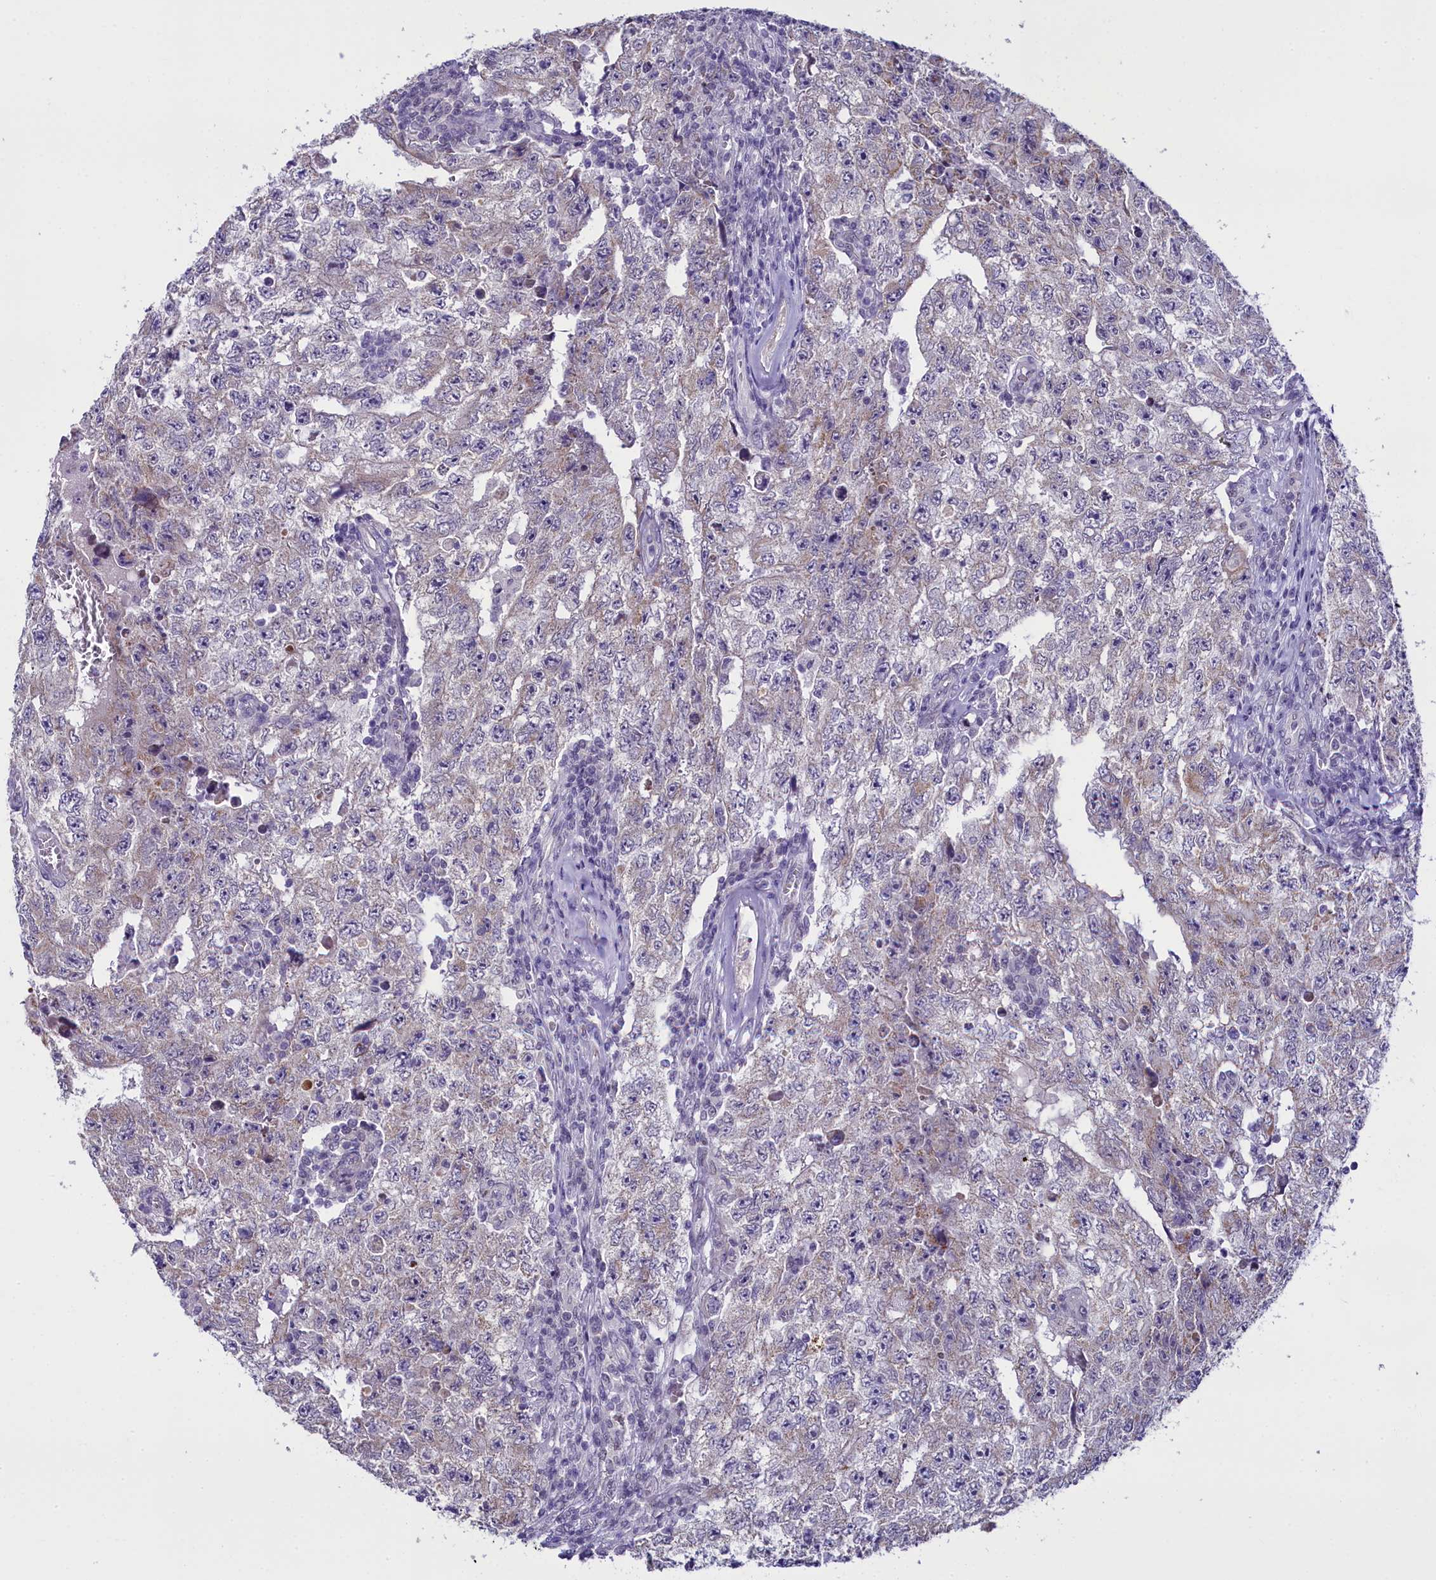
{"staining": {"intensity": "weak", "quantity": "<25%", "location": "cytoplasmic/membranous"}, "tissue": "testis cancer", "cell_type": "Tumor cells", "image_type": "cancer", "snomed": [{"axis": "morphology", "description": "Carcinoma, Embryonal, NOS"}, {"axis": "topography", "description": "Testis"}], "caption": "Tumor cells show no significant protein expression in embryonal carcinoma (testis). (DAB IHC visualized using brightfield microscopy, high magnification).", "gene": "OSGEP", "patient": {"sex": "male", "age": 17}}